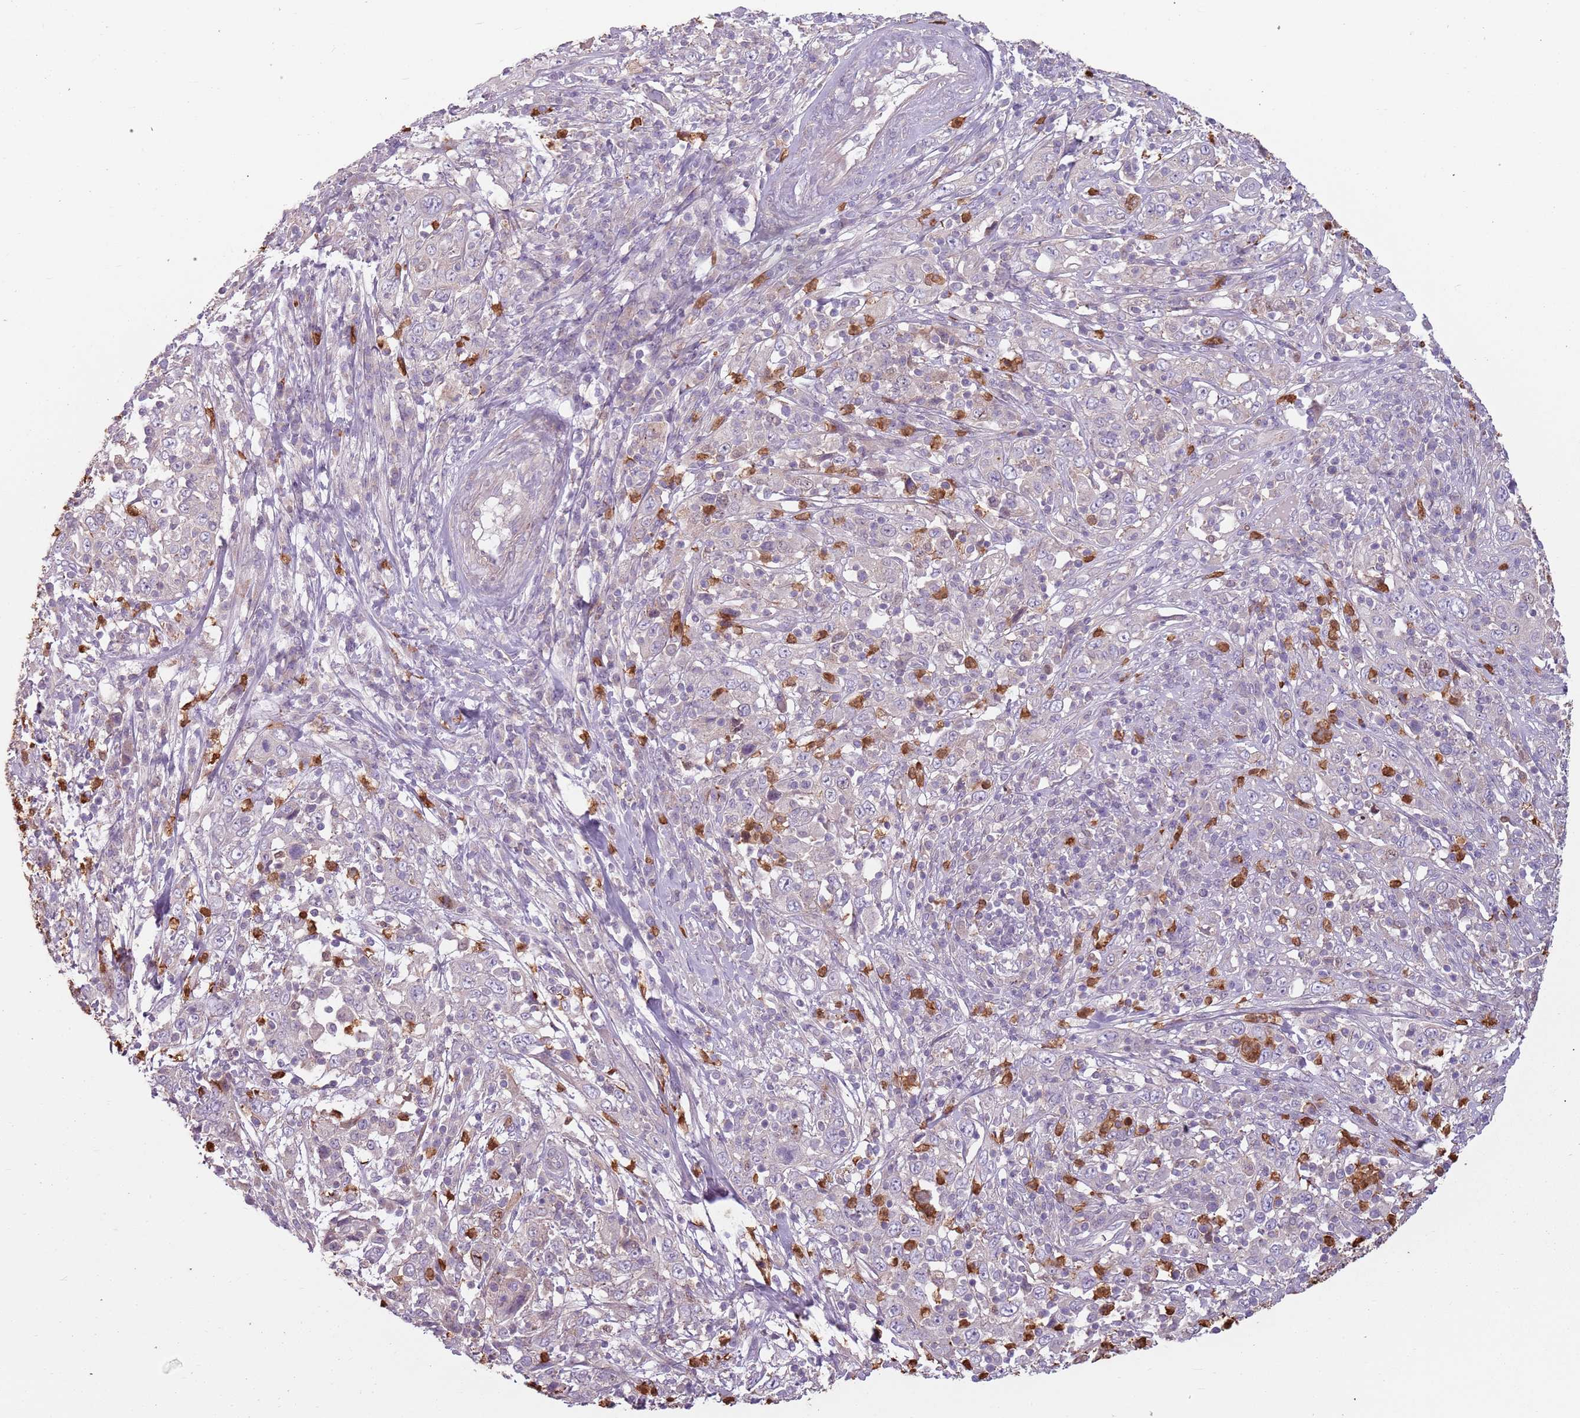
{"staining": {"intensity": "negative", "quantity": "none", "location": "none"}, "tissue": "cervical cancer", "cell_type": "Tumor cells", "image_type": "cancer", "snomed": [{"axis": "morphology", "description": "Squamous cell carcinoma, NOS"}, {"axis": "topography", "description": "Cervix"}], "caption": "IHC photomicrograph of neoplastic tissue: cervical cancer (squamous cell carcinoma) stained with DAB exhibits no significant protein positivity in tumor cells.", "gene": "SPAG4", "patient": {"sex": "female", "age": 46}}